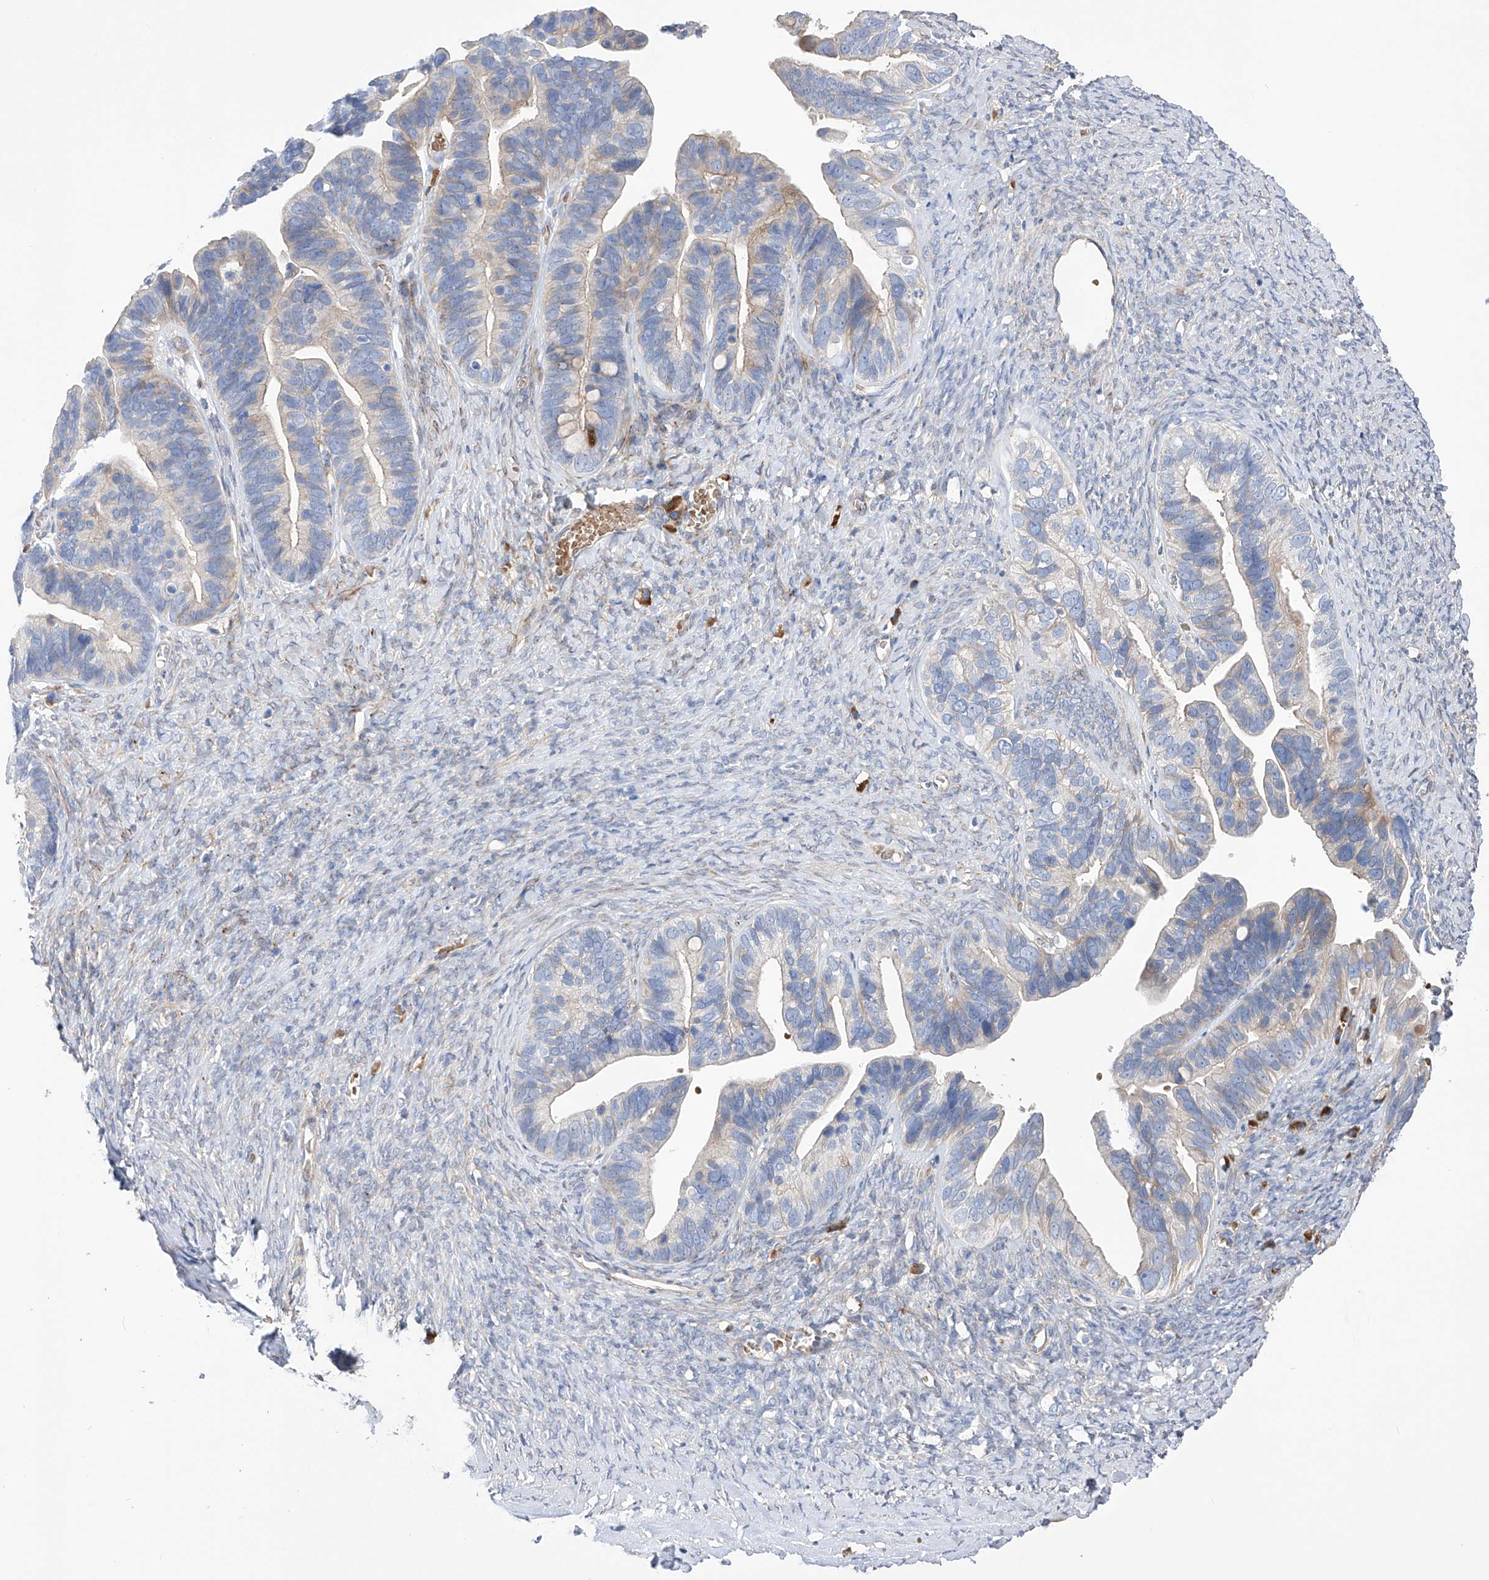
{"staining": {"intensity": "weak", "quantity": "<25%", "location": "cytoplasmic/membranous"}, "tissue": "ovarian cancer", "cell_type": "Tumor cells", "image_type": "cancer", "snomed": [{"axis": "morphology", "description": "Cystadenocarcinoma, serous, NOS"}, {"axis": "topography", "description": "Ovary"}], "caption": "This image is of ovarian cancer (serous cystadenocarcinoma) stained with immunohistochemistry (IHC) to label a protein in brown with the nuclei are counter-stained blue. There is no expression in tumor cells.", "gene": "NFATC4", "patient": {"sex": "female", "age": 56}}